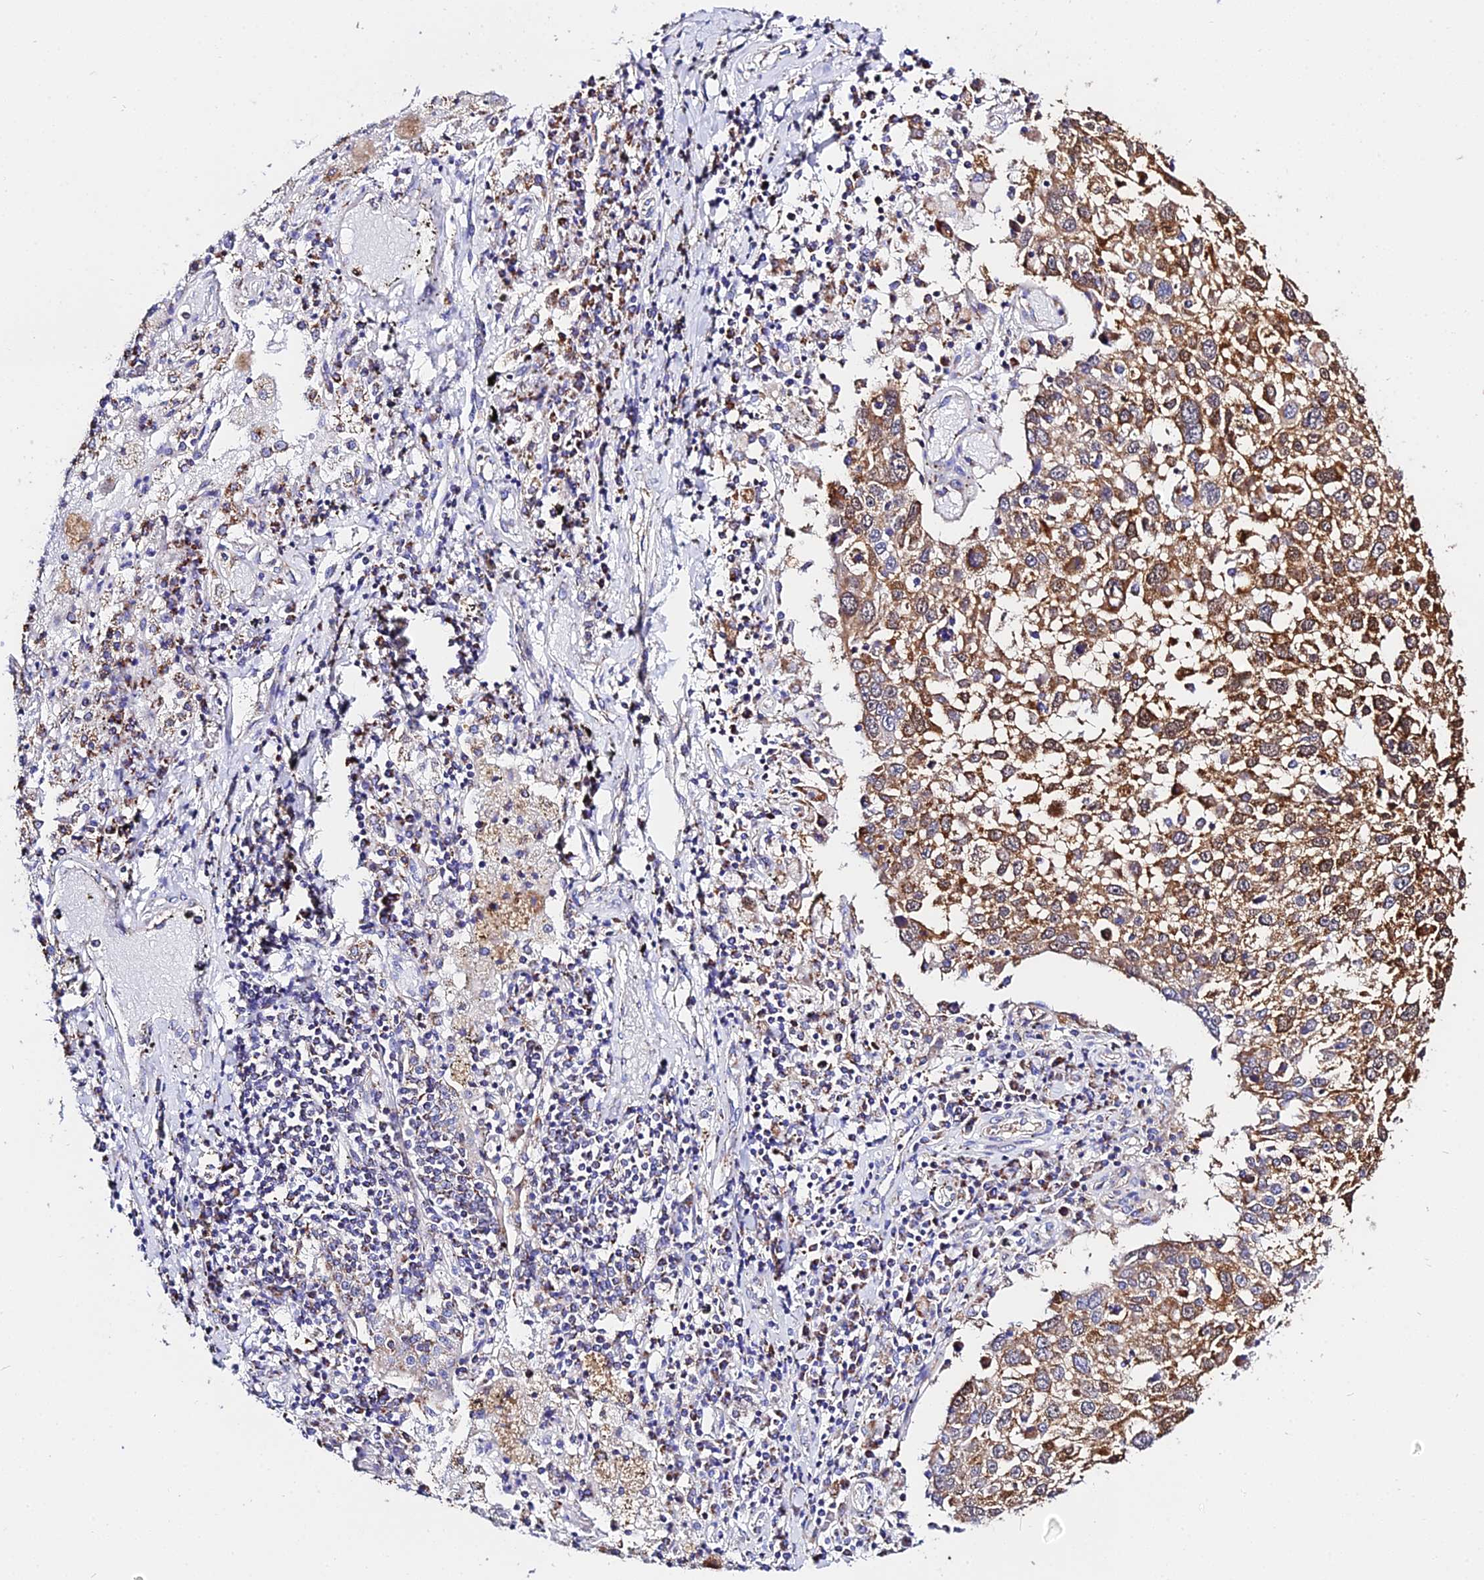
{"staining": {"intensity": "strong", "quantity": ">75%", "location": "cytoplasmic/membranous"}, "tissue": "lung cancer", "cell_type": "Tumor cells", "image_type": "cancer", "snomed": [{"axis": "morphology", "description": "Squamous cell carcinoma, NOS"}, {"axis": "topography", "description": "Lung"}], "caption": "IHC staining of lung squamous cell carcinoma, which displays high levels of strong cytoplasmic/membranous staining in approximately >75% of tumor cells indicating strong cytoplasmic/membranous protein staining. The staining was performed using DAB (3,3'-diaminobenzidine) (brown) for protein detection and nuclei were counterstained in hematoxylin (blue).", "gene": "ZNF573", "patient": {"sex": "male", "age": 65}}